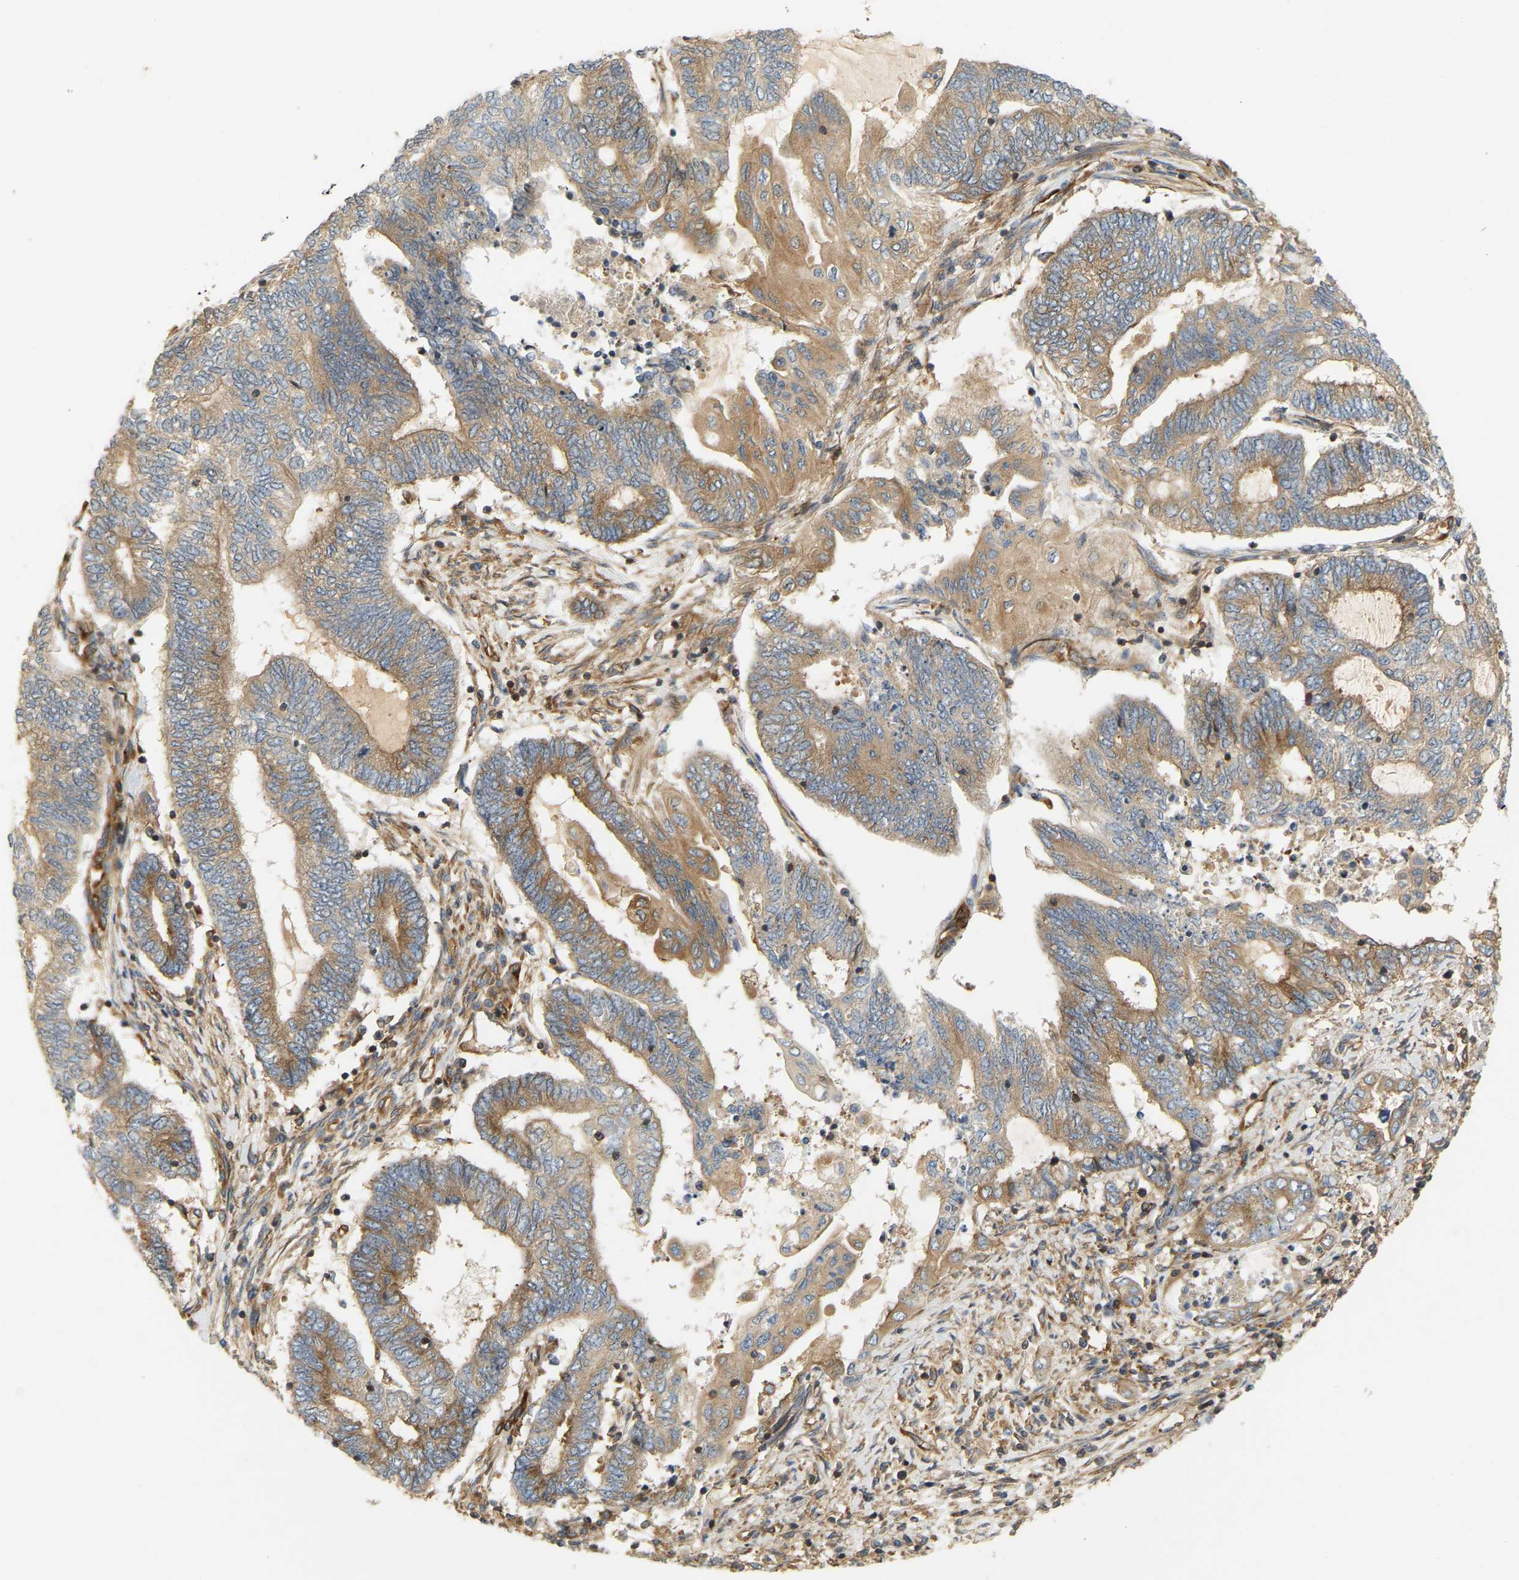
{"staining": {"intensity": "moderate", "quantity": ">75%", "location": "cytoplasmic/membranous"}, "tissue": "endometrial cancer", "cell_type": "Tumor cells", "image_type": "cancer", "snomed": [{"axis": "morphology", "description": "Adenocarcinoma, NOS"}, {"axis": "topography", "description": "Uterus"}, {"axis": "topography", "description": "Endometrium"}], "caption": "Tumor cells exhibit moderate cytoplasmic/membranous expression in about >75% of cells in endometrial adenocarcinoma. (DAB (3,3'-diaminobenzidine) = brown stain, brightfield microscopy at high magnification).", "gene": "AKAP13", "patient": {"sex": "female", "age": 70}}